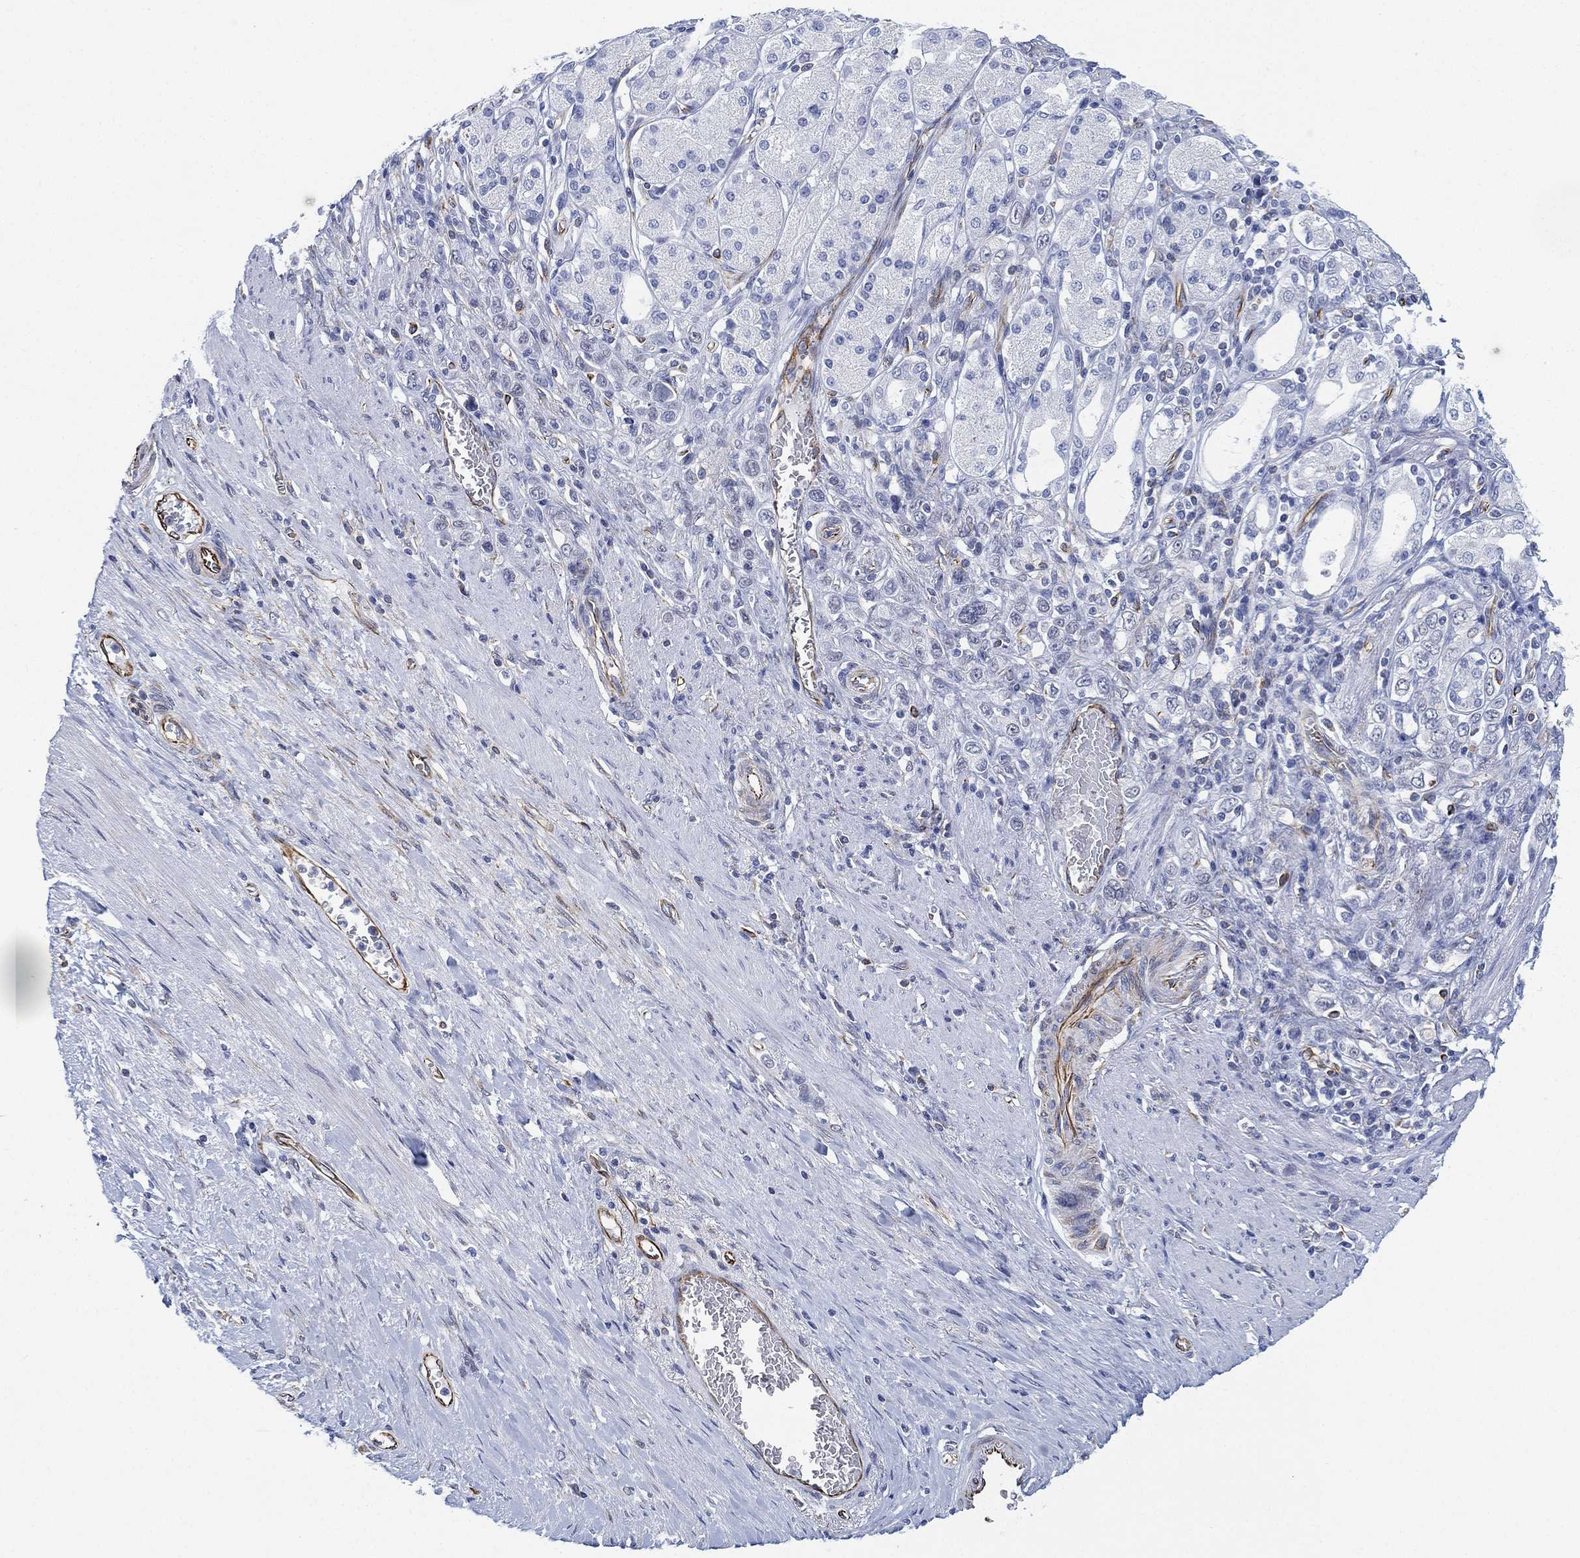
{"staining": {"intensity": "negative", "quantity": "none", "location": "none"}, "tissue": "stomach cancer", "cell_type": "Tumor cells", "image_type": "cancer", "snomed": [{"axis": "morphology", "description": "Normal tissue, NOS"}, {"axis": "morphology", "description": "Adenocarcinoma, NOS"}, {"axis": "morphology", "description": "Adenocarcinoma, High grade"}, {"axis": "topography", "description": "Stomach, upper"}, {"axis": "topography", "description": "Stomach"}], "caption": "Stomach cancer (adenocarcinoma (high-grade)) was stained to show a protein in brown. There is no significant staining in tumor cells.", "gene": "PSKH2", "patient": {"sex": "female", "age": 65}}